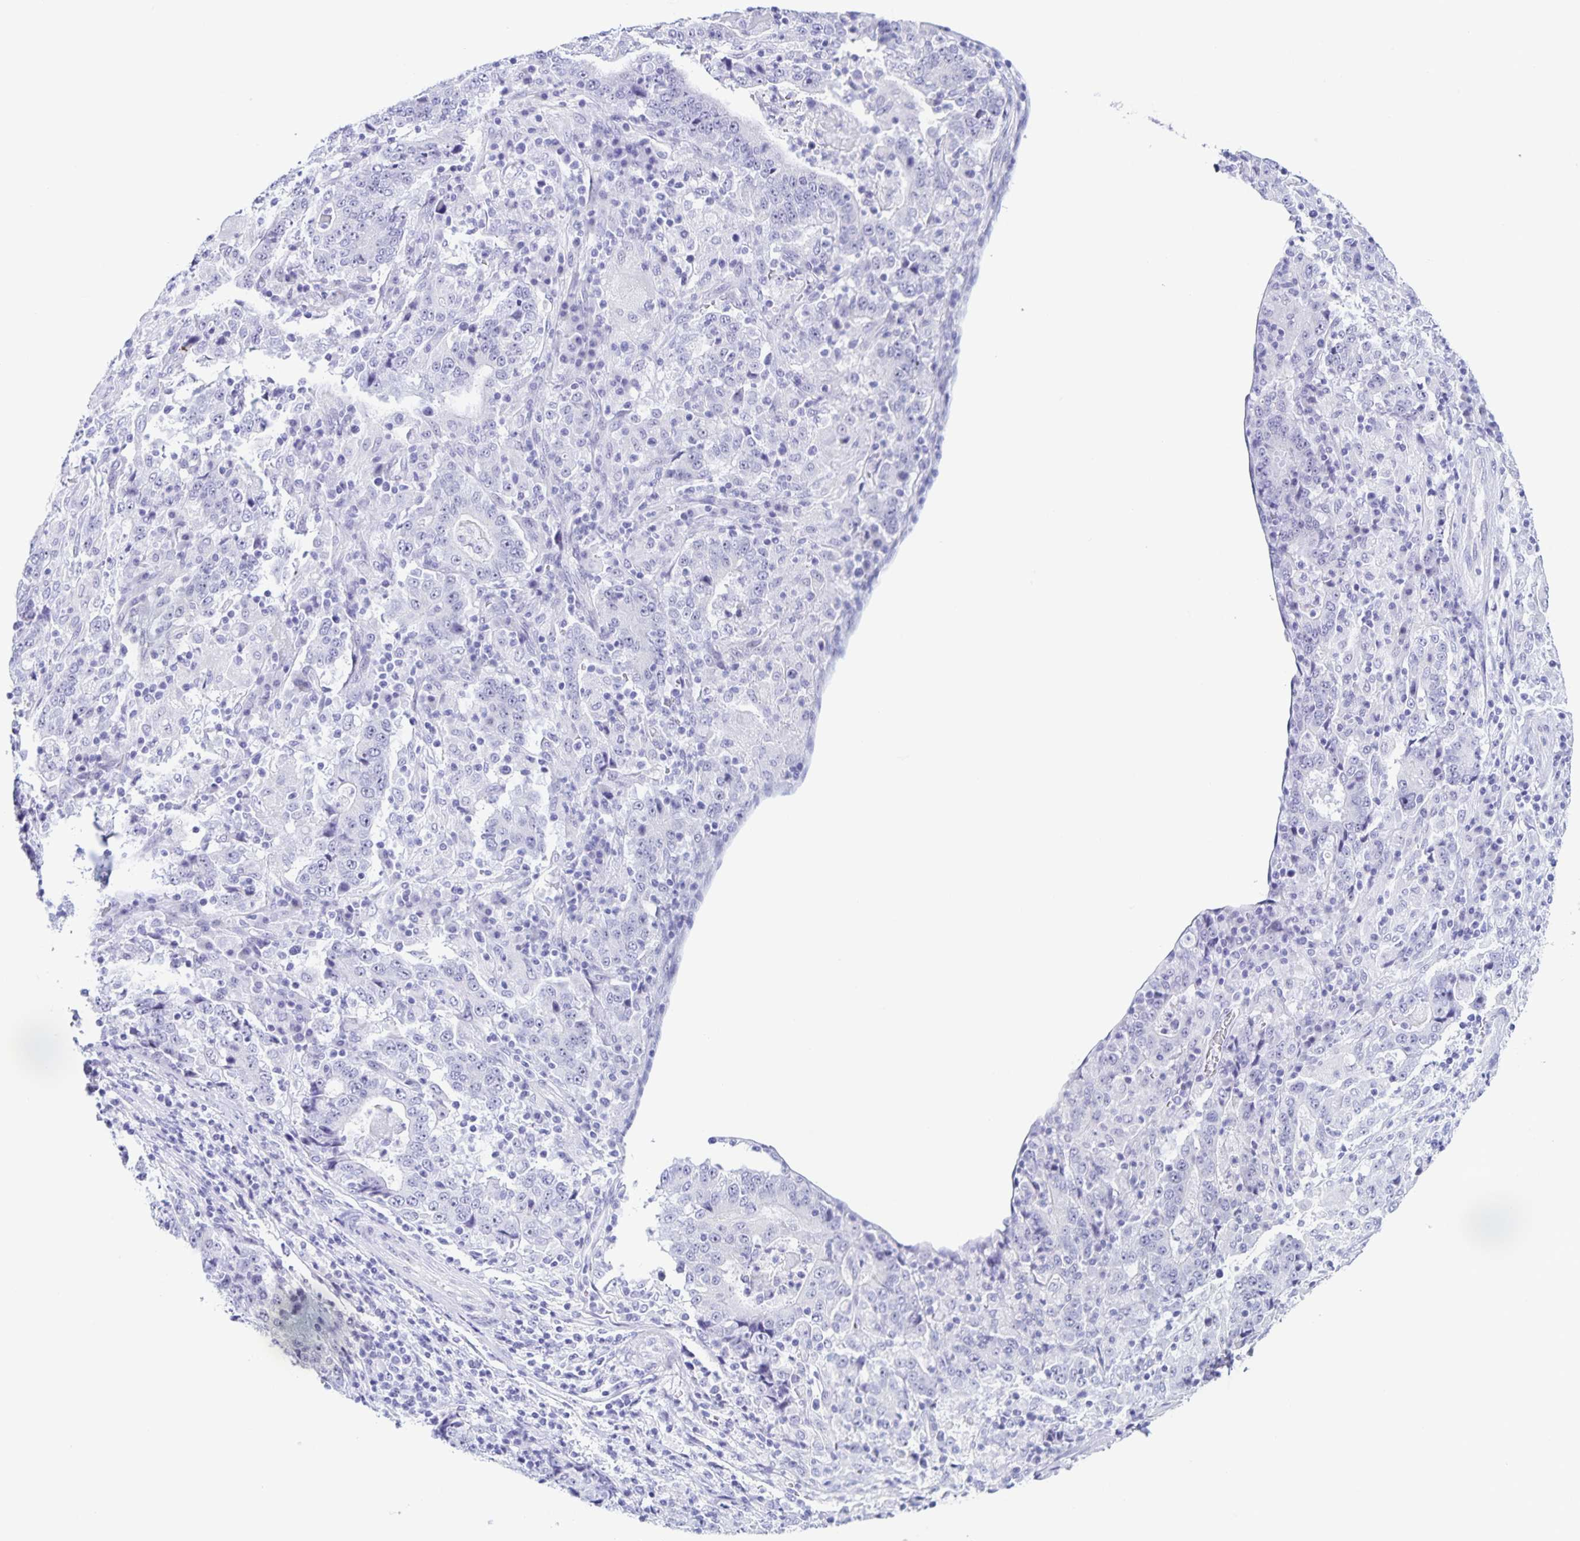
{"staining": {"intensity": "negative", "quantity": "none", "location": "none"}, "tissue": "stomach cancer", "cell_type": "Tumor cells", "image_type": "cancer", "snomed": [{"axis": "morphology", "description": "Normal tissue, NOS"}, {"axis": "morphology", "description": "Adenocarcinoma, NOS"}, {"axis": "topography", "description": "Stomach, upper"}, {"axis": "topography", "description": "Stomach"}], "caption": "Immunohistochemistry photomicrograph of neoplastic tissue: human stomach cancer (adenocarcinoma) stained with DAB demonstrates no significant protein positivity in tumor cells.", "gene": "FAM170A", "patient": {"sex": "male", "age": 59}}